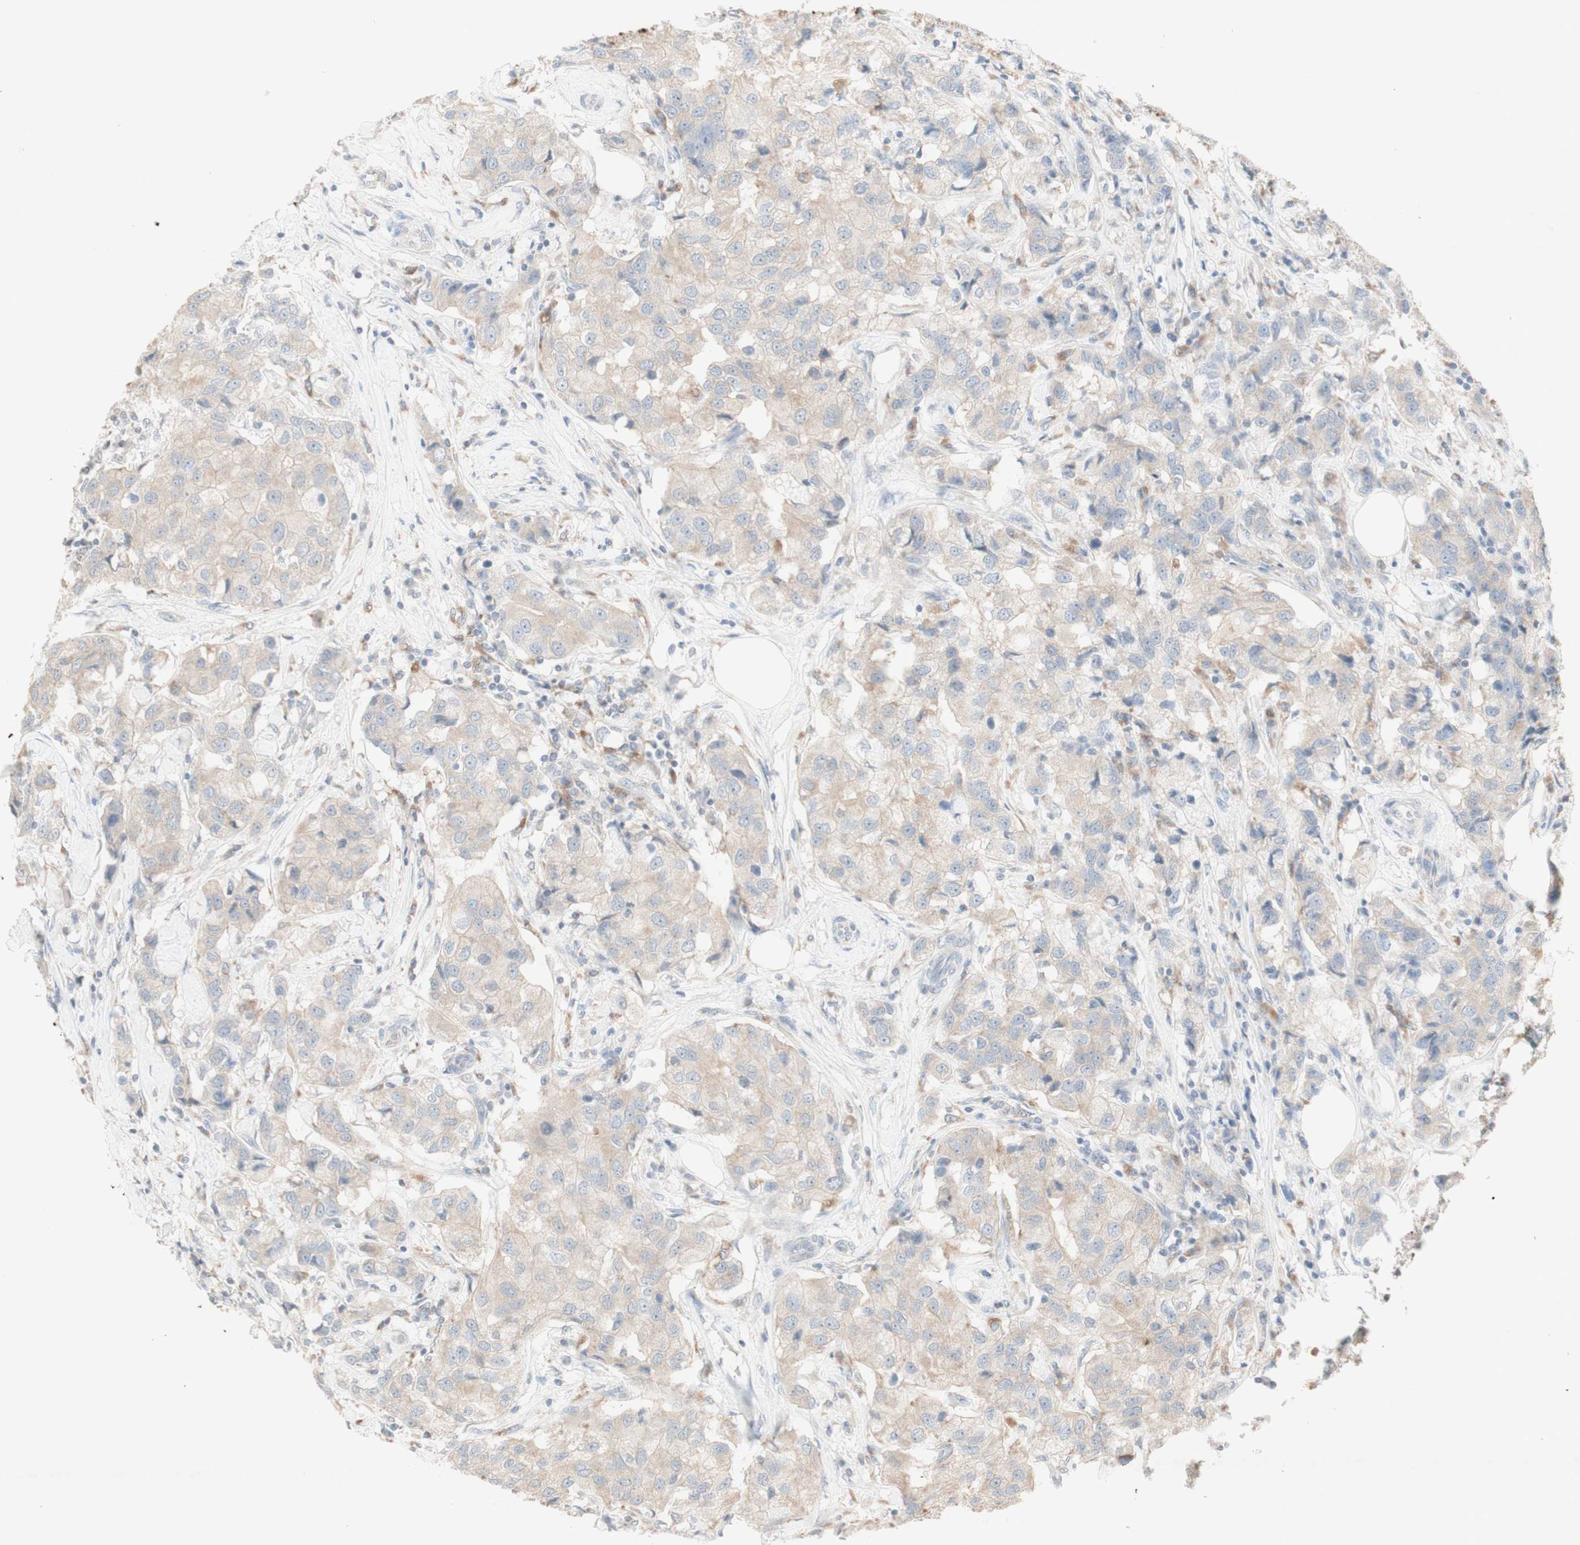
{"staining": {"intensity": "weak", "quantity": "<25%", "location": "cytoplasmic/membranous"}, "tissue": "breast cancer", "cell_type": "Tumor cells", "image_type": "cancer", "snomed": [{"axis": "morphology", "description": "Duct carcinoma"}, {"axis": "topography", "description": "Breast"}], "caption": "Immunohistochemistry (IHC) micrograph of neoplastic tissue: human breast intraductal carcinoma stained with DAB demonstrates no significant protein positivity in tumor cells. (Brightfield microscopy of DAB (3,3'-diaminobenzidine) immunohistochemistry (IHC) at high magnification).", "gene": "ATP6V1B1", "patient": {"sex": "female", "age": 80}}